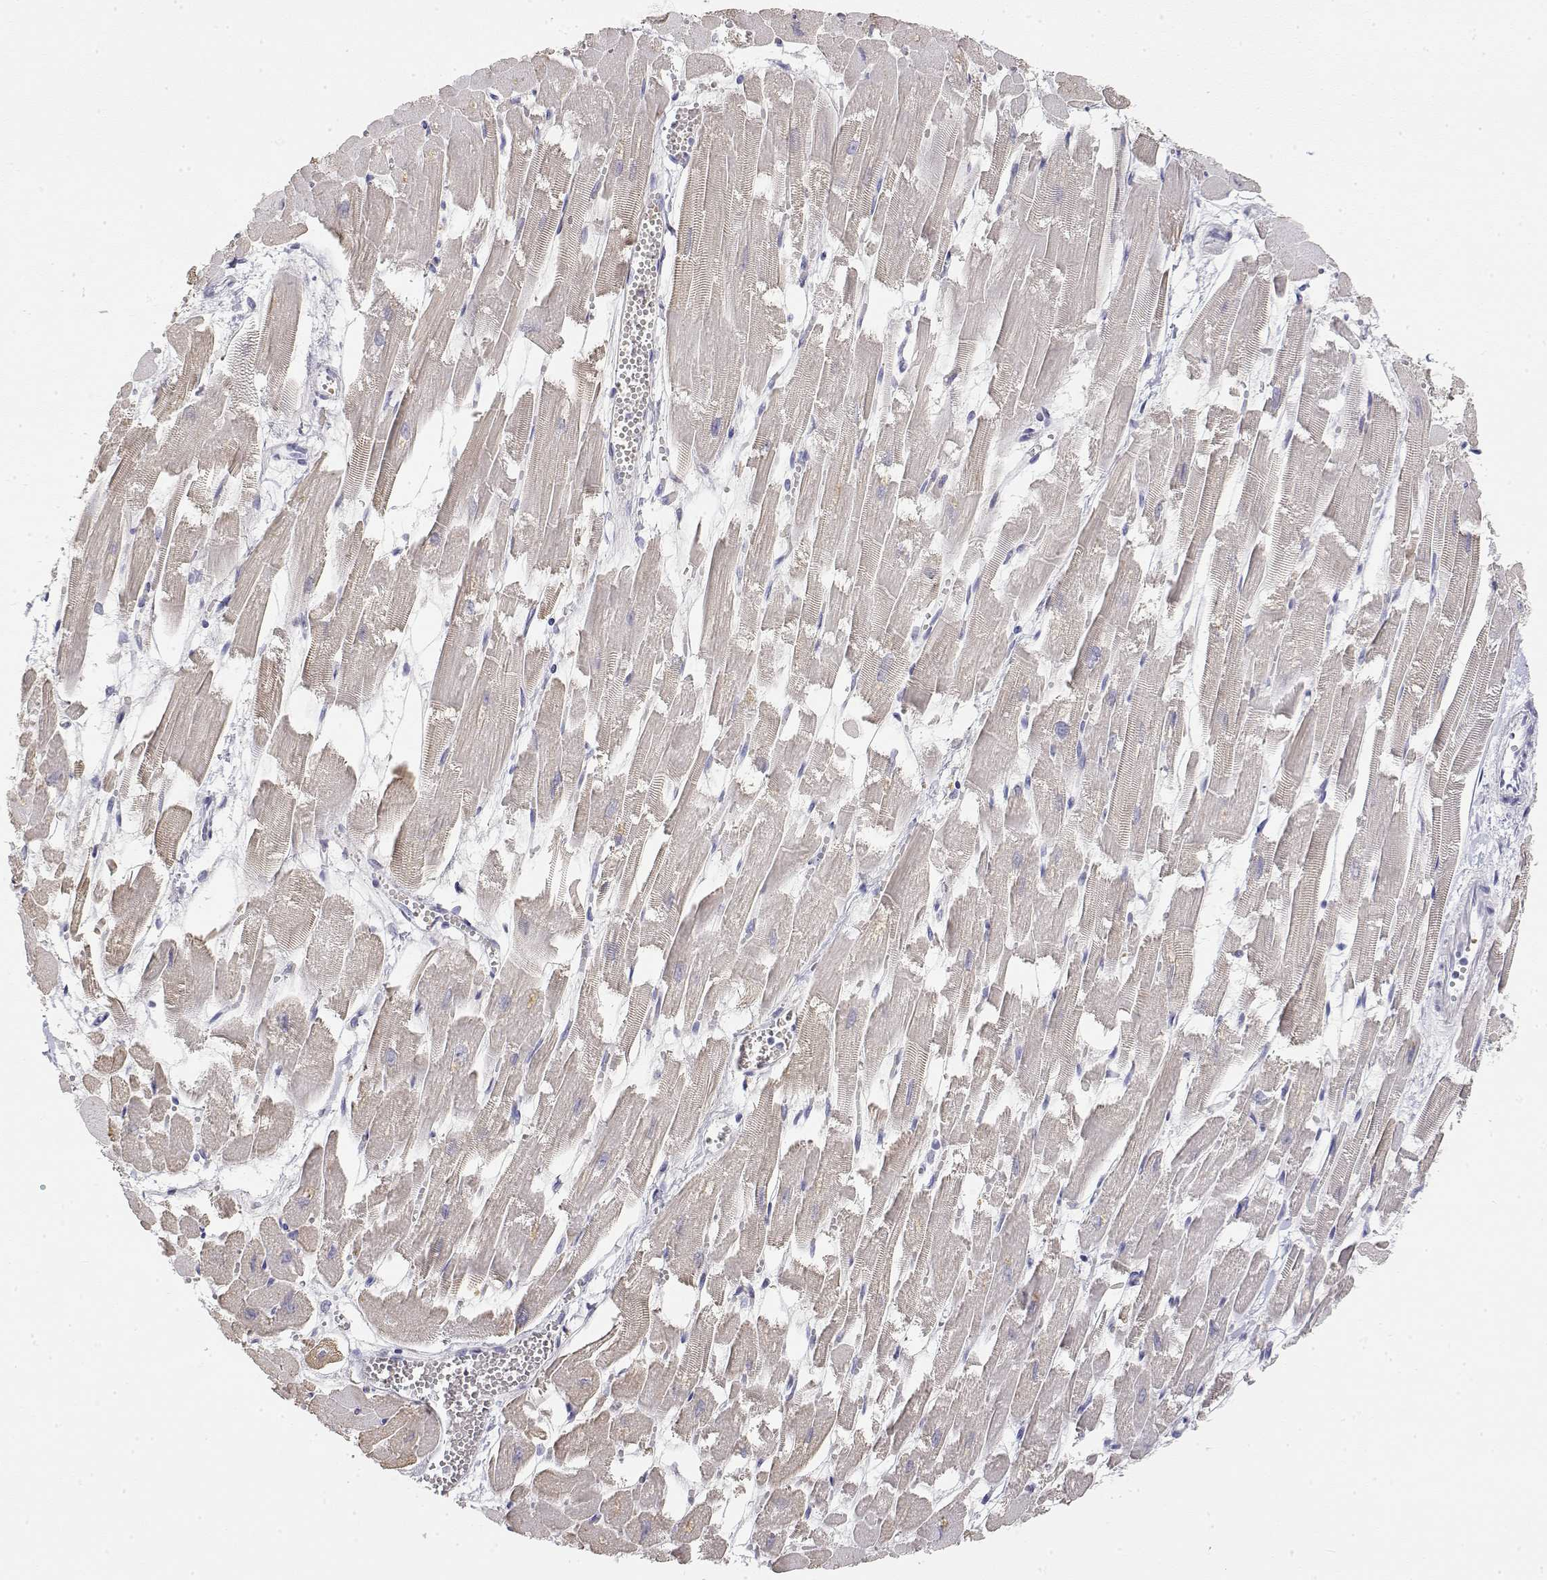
{"staining": {"intensity": "weak", "quantity": "<25%", "location": "cytoplasmic/membranous"}, "tissue": "heart muscle", "cell_type": "Cardiomyocytes", "image_type": "normal", "snomed": [{"axis": "morphology", "description": "Normal tissue, NOS"}, {"axis": "topography", "description": "Heart"}], "caption": "This is an immunohistochemistry (IHC) photomicrograph of benign heart muscle. There is no staining in cardiomyocytes.", "gene": "MISP", "patient": {"sex": "female", "age": 52}}